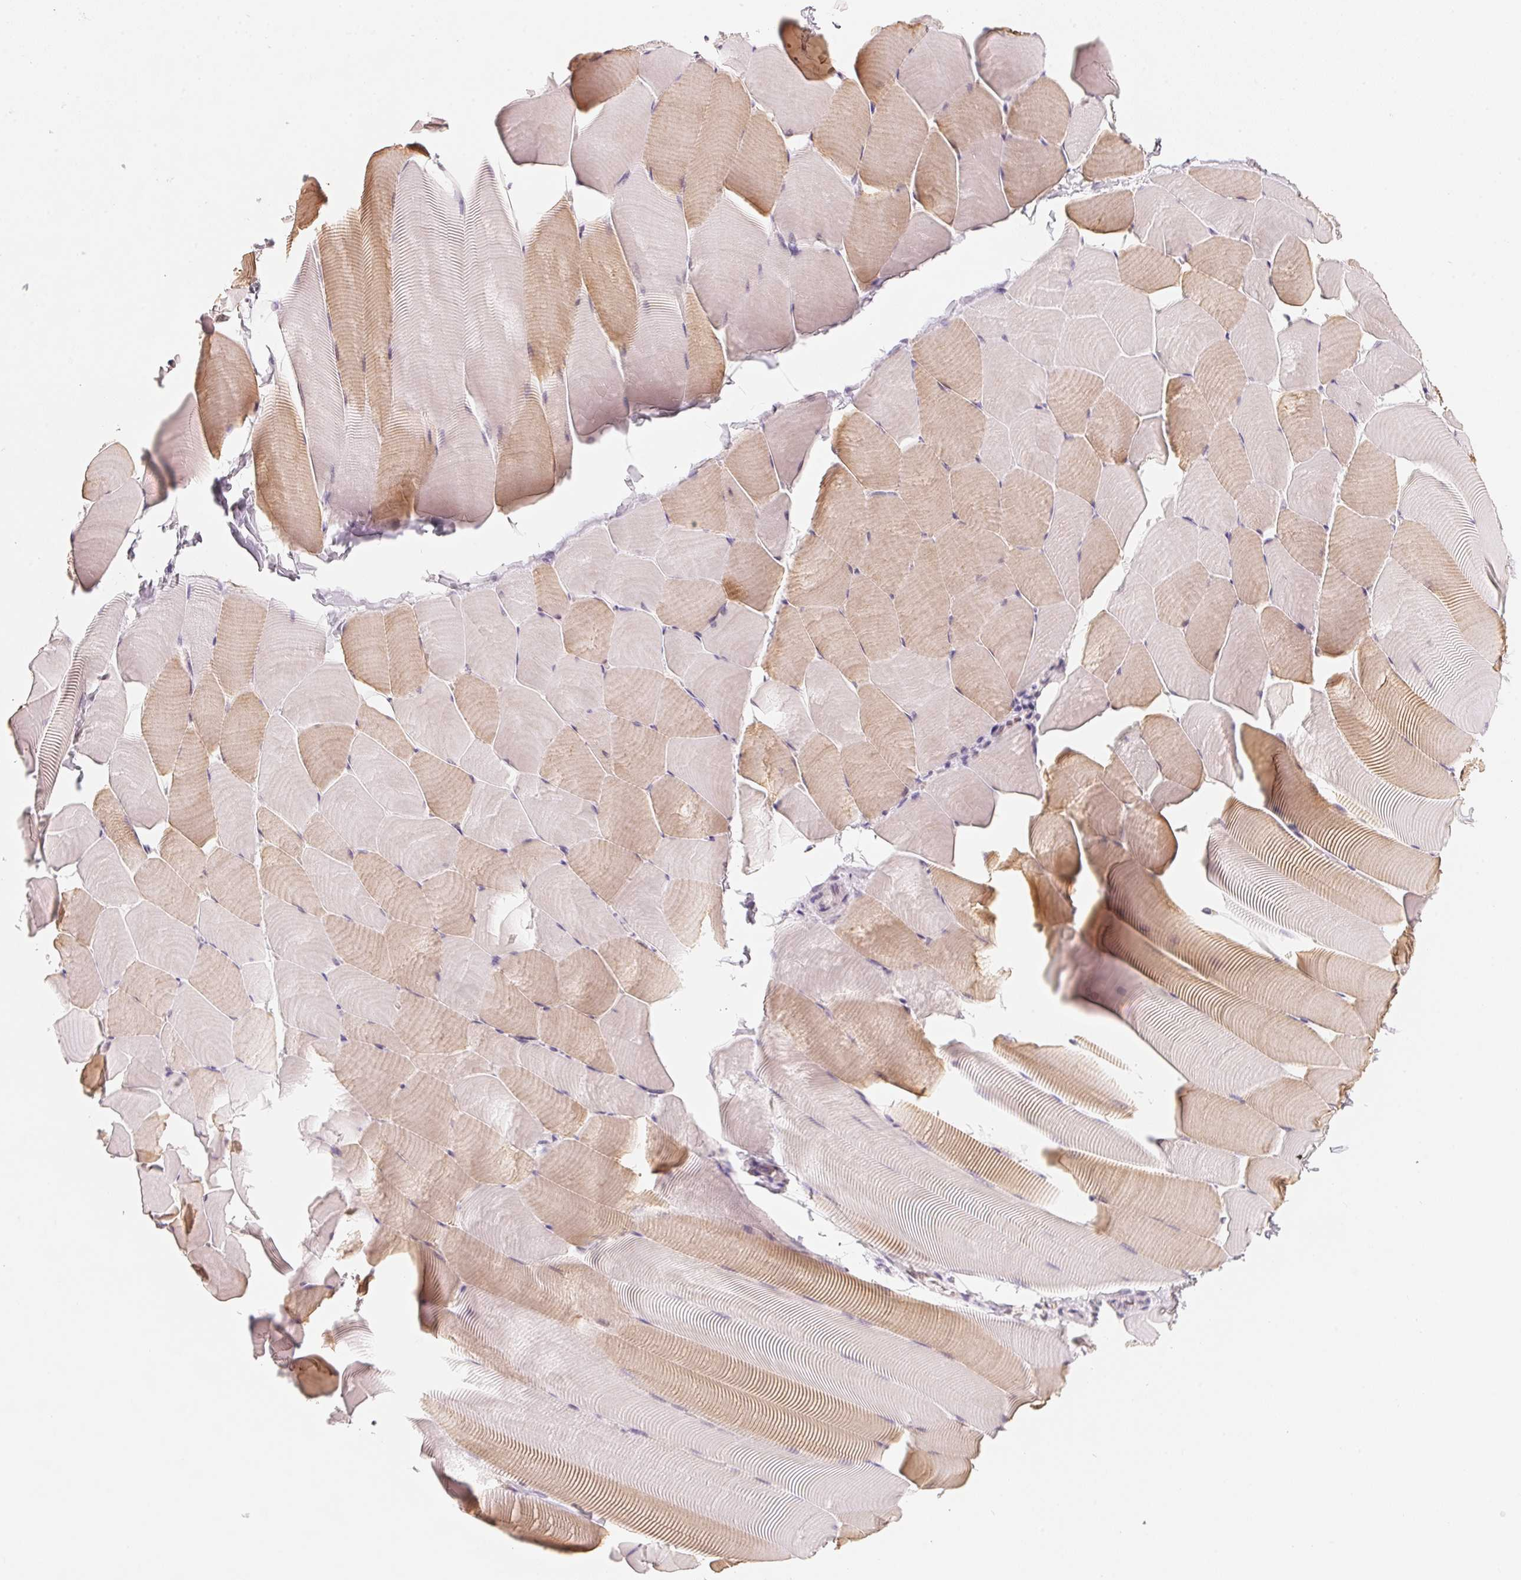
{"staining": {"intensity": "weak", "quantity": "25%-75%", "location": "cytoplasmic/membranous"}, "tissue": "skeletal muscle", "cell_type": "Myocytes", "image_type": "normal", "snomed": [{"axis": "morphology", "description": "Normal tissue, NOS"}, {"axis": "topography", "description": "Skeletal muscle"}], "caption": "Immunohistochemical staining of benign human skeletal muscle demonstrates 25%-75% levels of weak cytoplasmic/membranous protein positivity in about 25%-75% of myocytes. (IHC, brightfield microscopy, high magnification).", "gene": "ARHGAP22", "patient": {"sex": "male", "age": 25}}